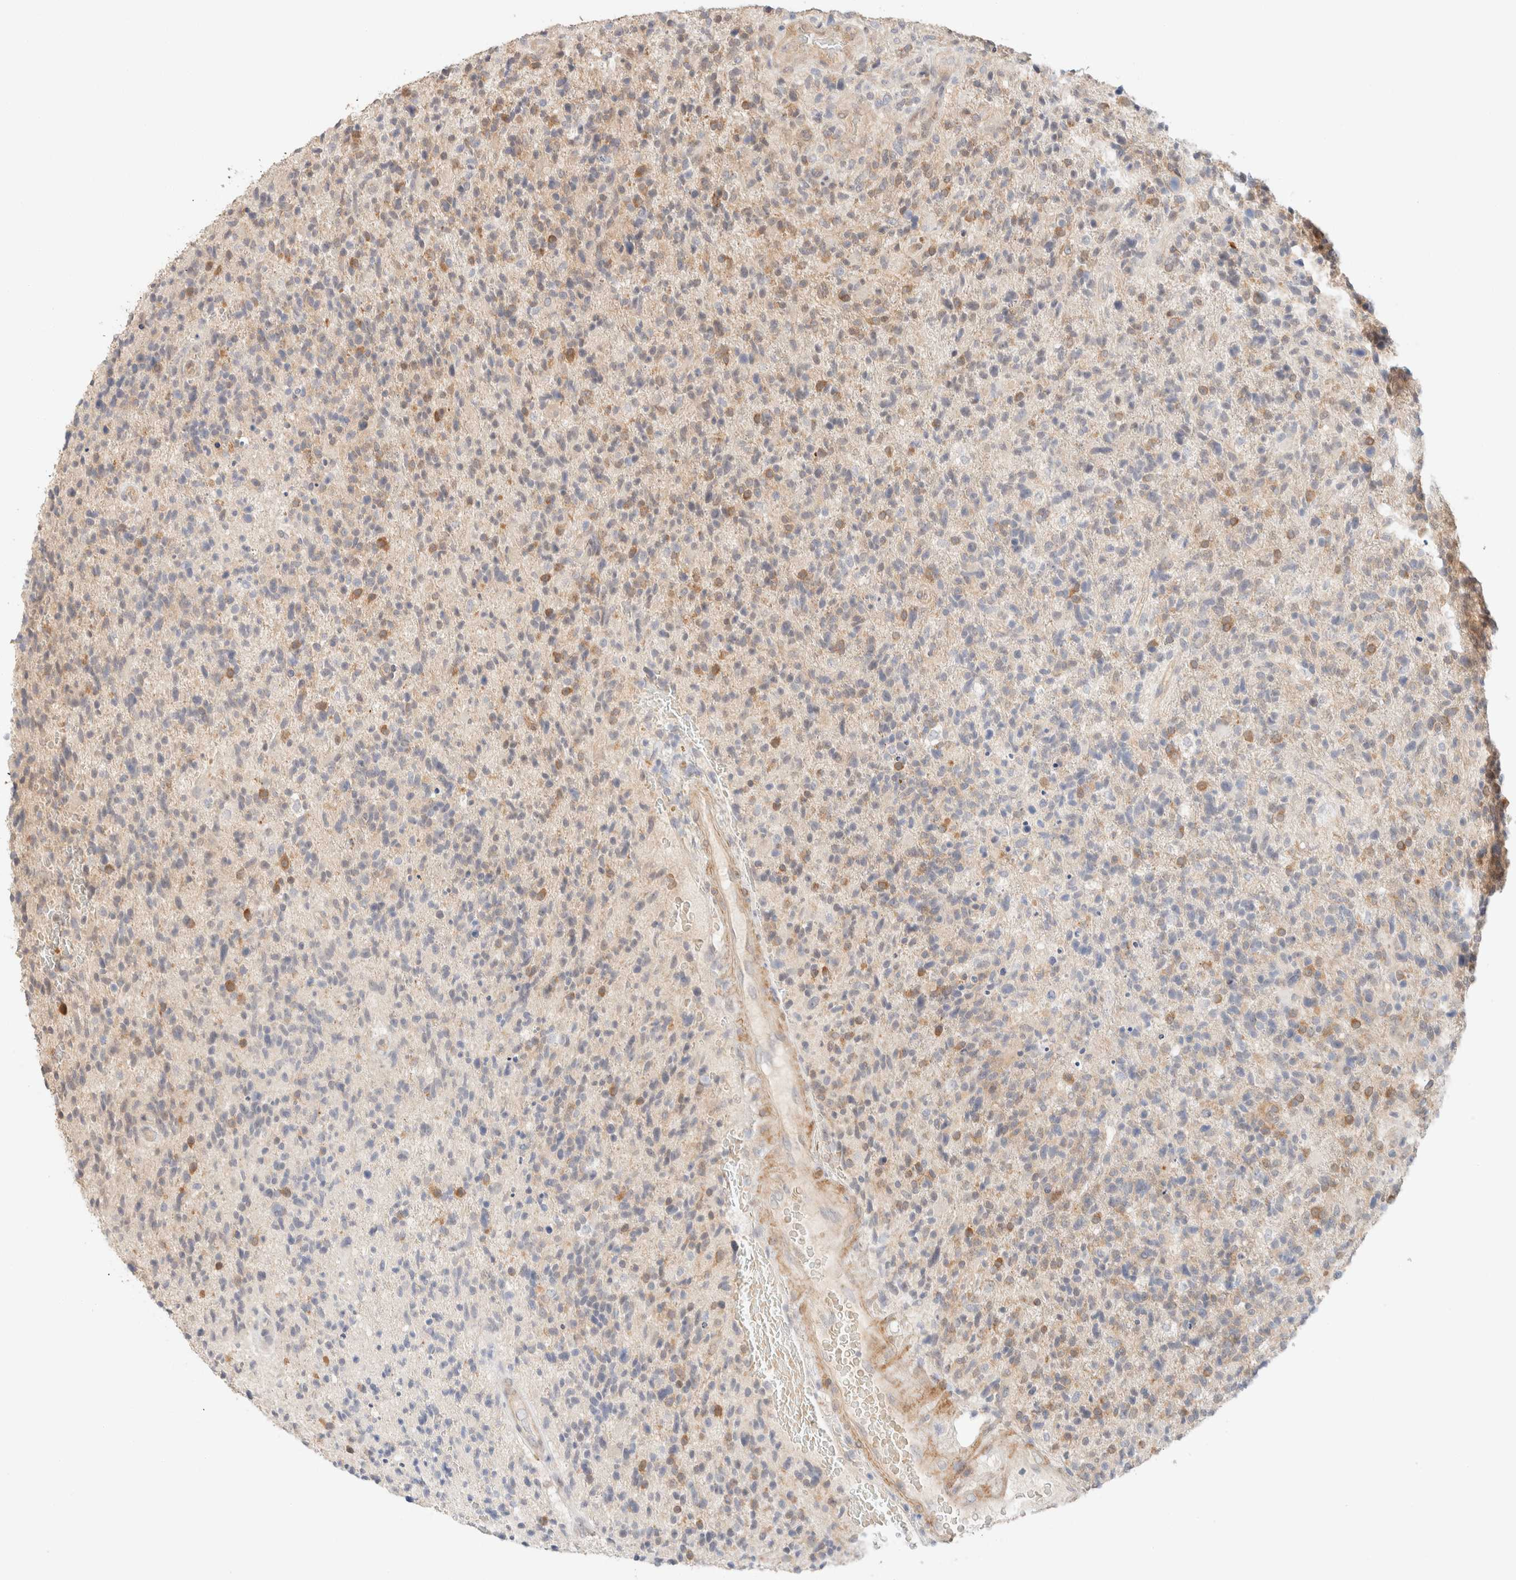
{"staining": {"intensity": "moderate", "quantity": "25%-75%", "location": "cytoplasmic/membranous"}, "tissue": "glioma", "cell_type": "Tumor cells", "image_type": "cancer", "snomed": [{"axis": "morphology", "description": "Glioma, malignant, High grade"}, {"axis": "topography", "description": "Brain"}], "caption": "Human malignant glioma (high-grade) stained with a brown dye displays moderate cytoplasmic/membranous positive positivity in about 25%-75% of tumor cells.", "gene": "CSNK1E", "patient": {"sex": "male", "age": 72}}